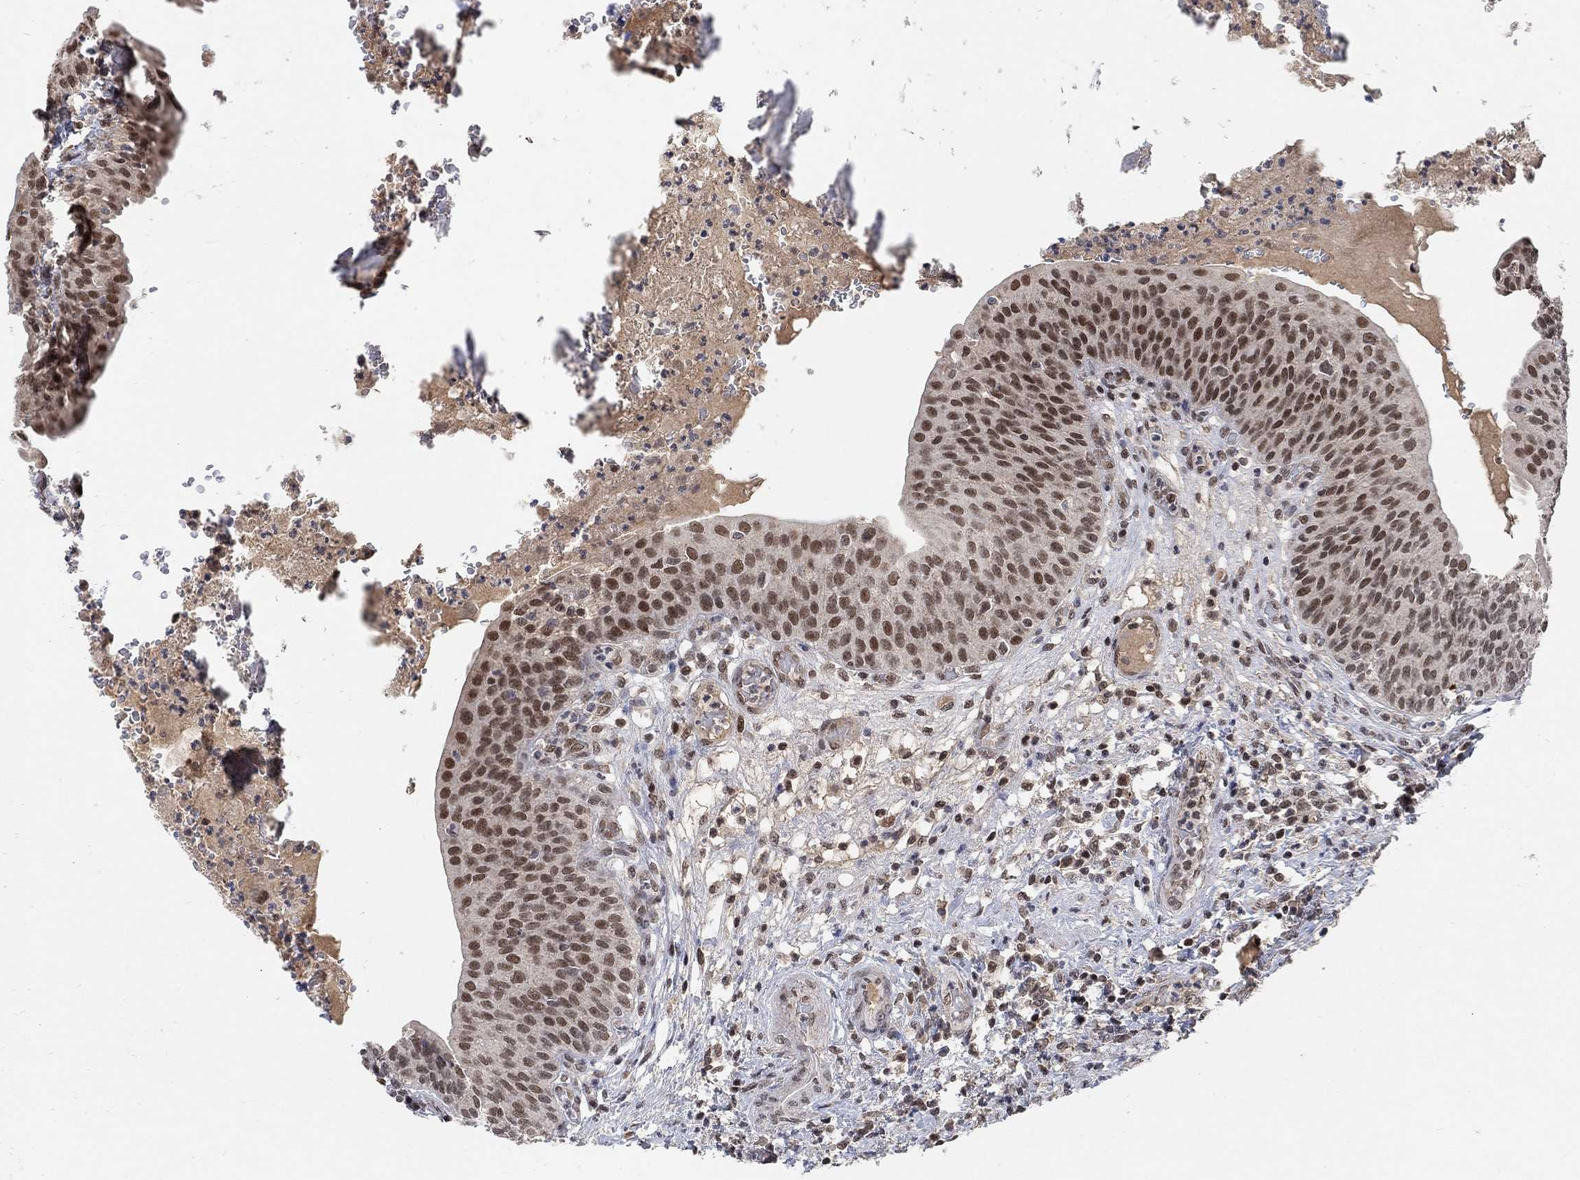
{"staining": {"intensity": "strong", "quantity": "25%-75%", "location": "nuclear"}, "tissue": "urinary bladder", "cell_type": "Urothelial cells", "image_type": "normal", "snomed": [{"axis": "morphology", "description": "Normal tissue, NOS"}, {"axis": "topography", "description": "Urinary bladder"}], "caption": "Urinary bladder stained for a protein (brown) exhibits strong nuclear positive staining in approximately 25%-75% of urothelial cells.", "gene": "THAP8", "patient": {"sex": "male", "age": 66}}